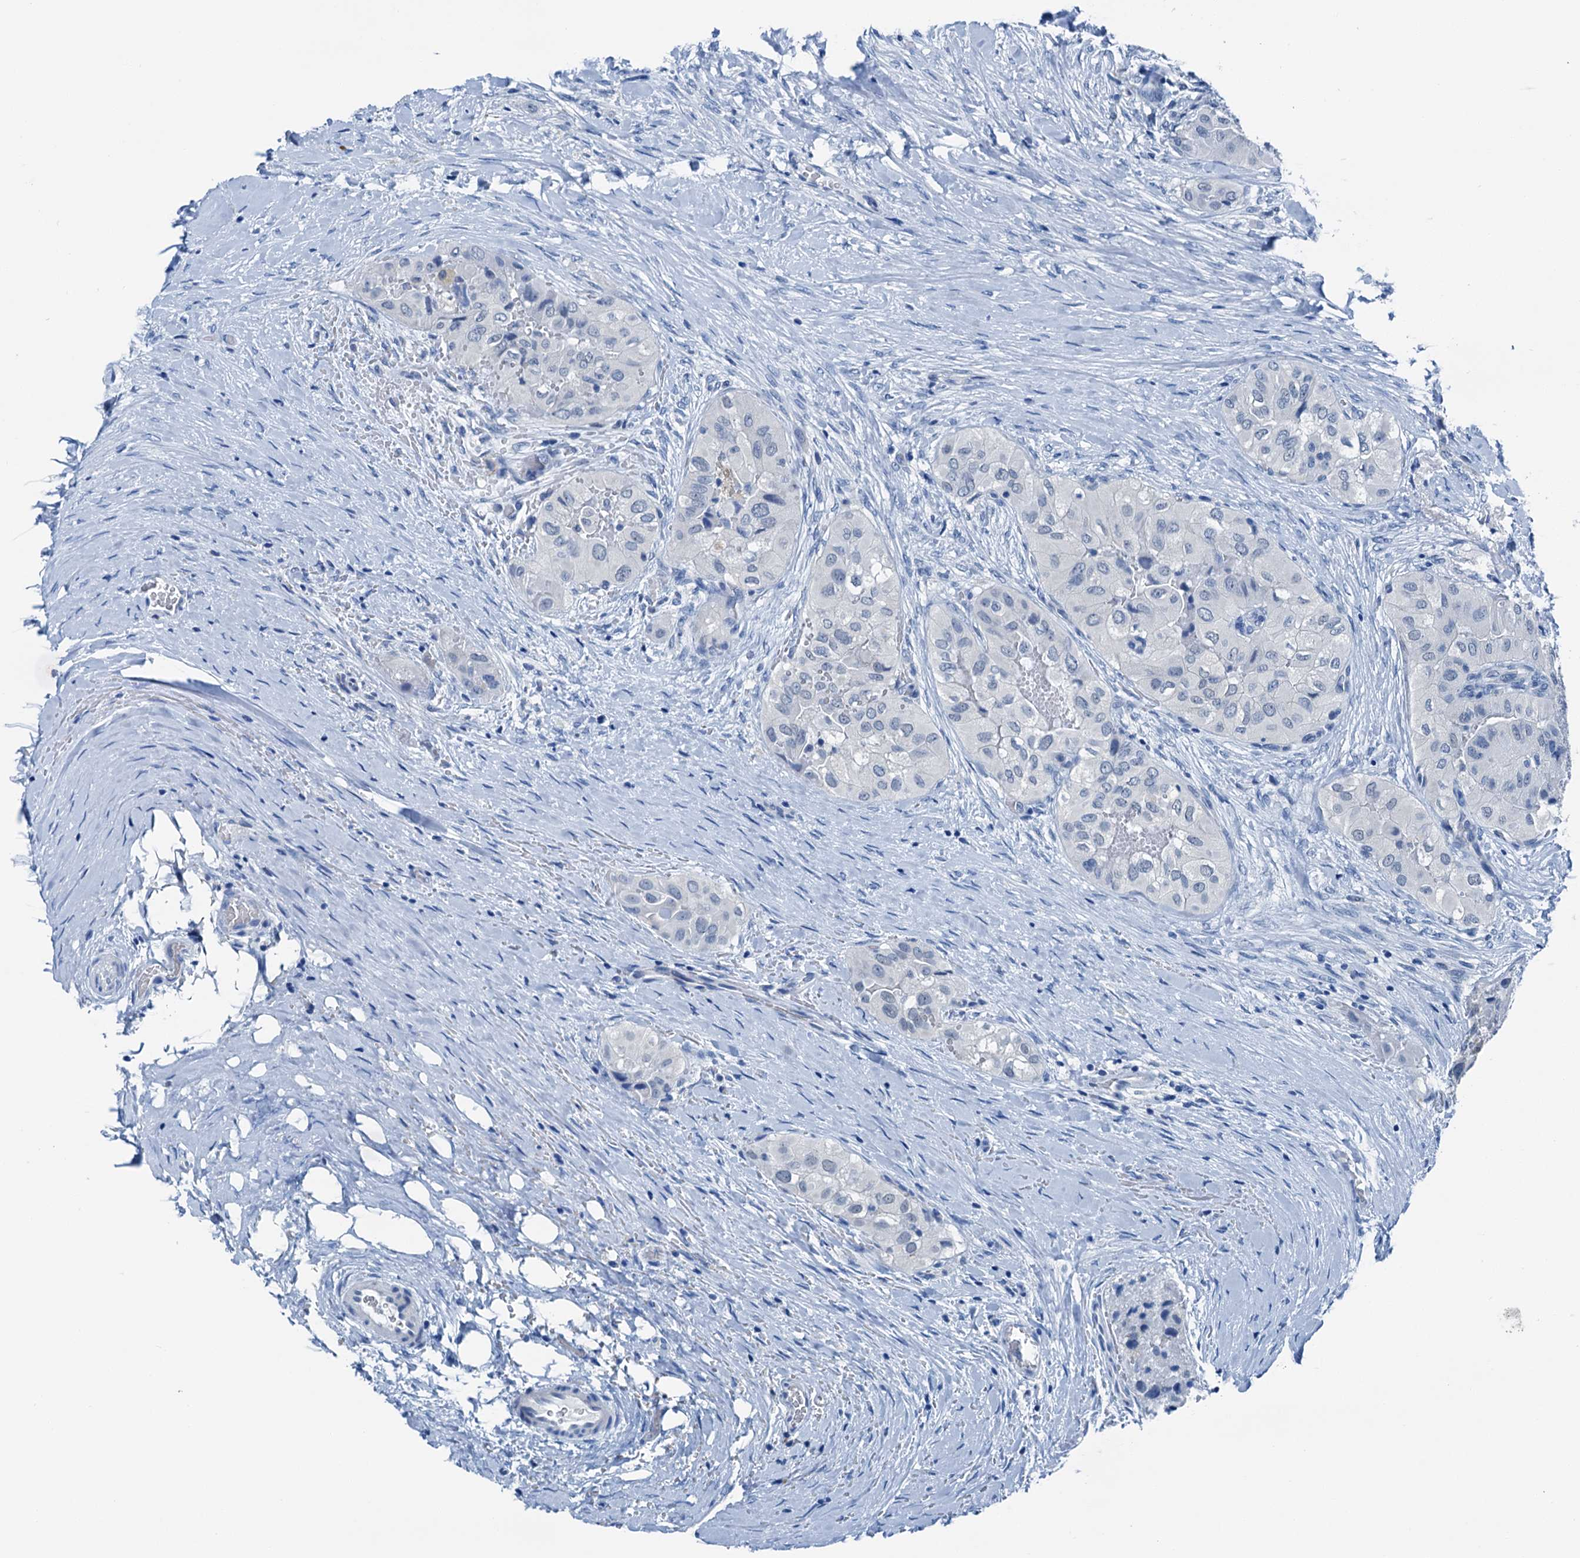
{"staining": {"intensity": "negative", "quantity": "none", "location": "none"}, "tissue": "thyroid cancer", "cell_type": "Tumor cells", "image_type": "cancer", "snomed": [{"axis": "morphology", "description": "Papillary adenocarcinoma, NOS"}, {"axis": "topography", "description": "Thyroid gland"}], "caption": "The image reveals no staining of tumor cells in thyroid cancer (papillary adenocarcinoma).", "gene": "CBLN3", "patient": {"sex": "female", "age": 59}}